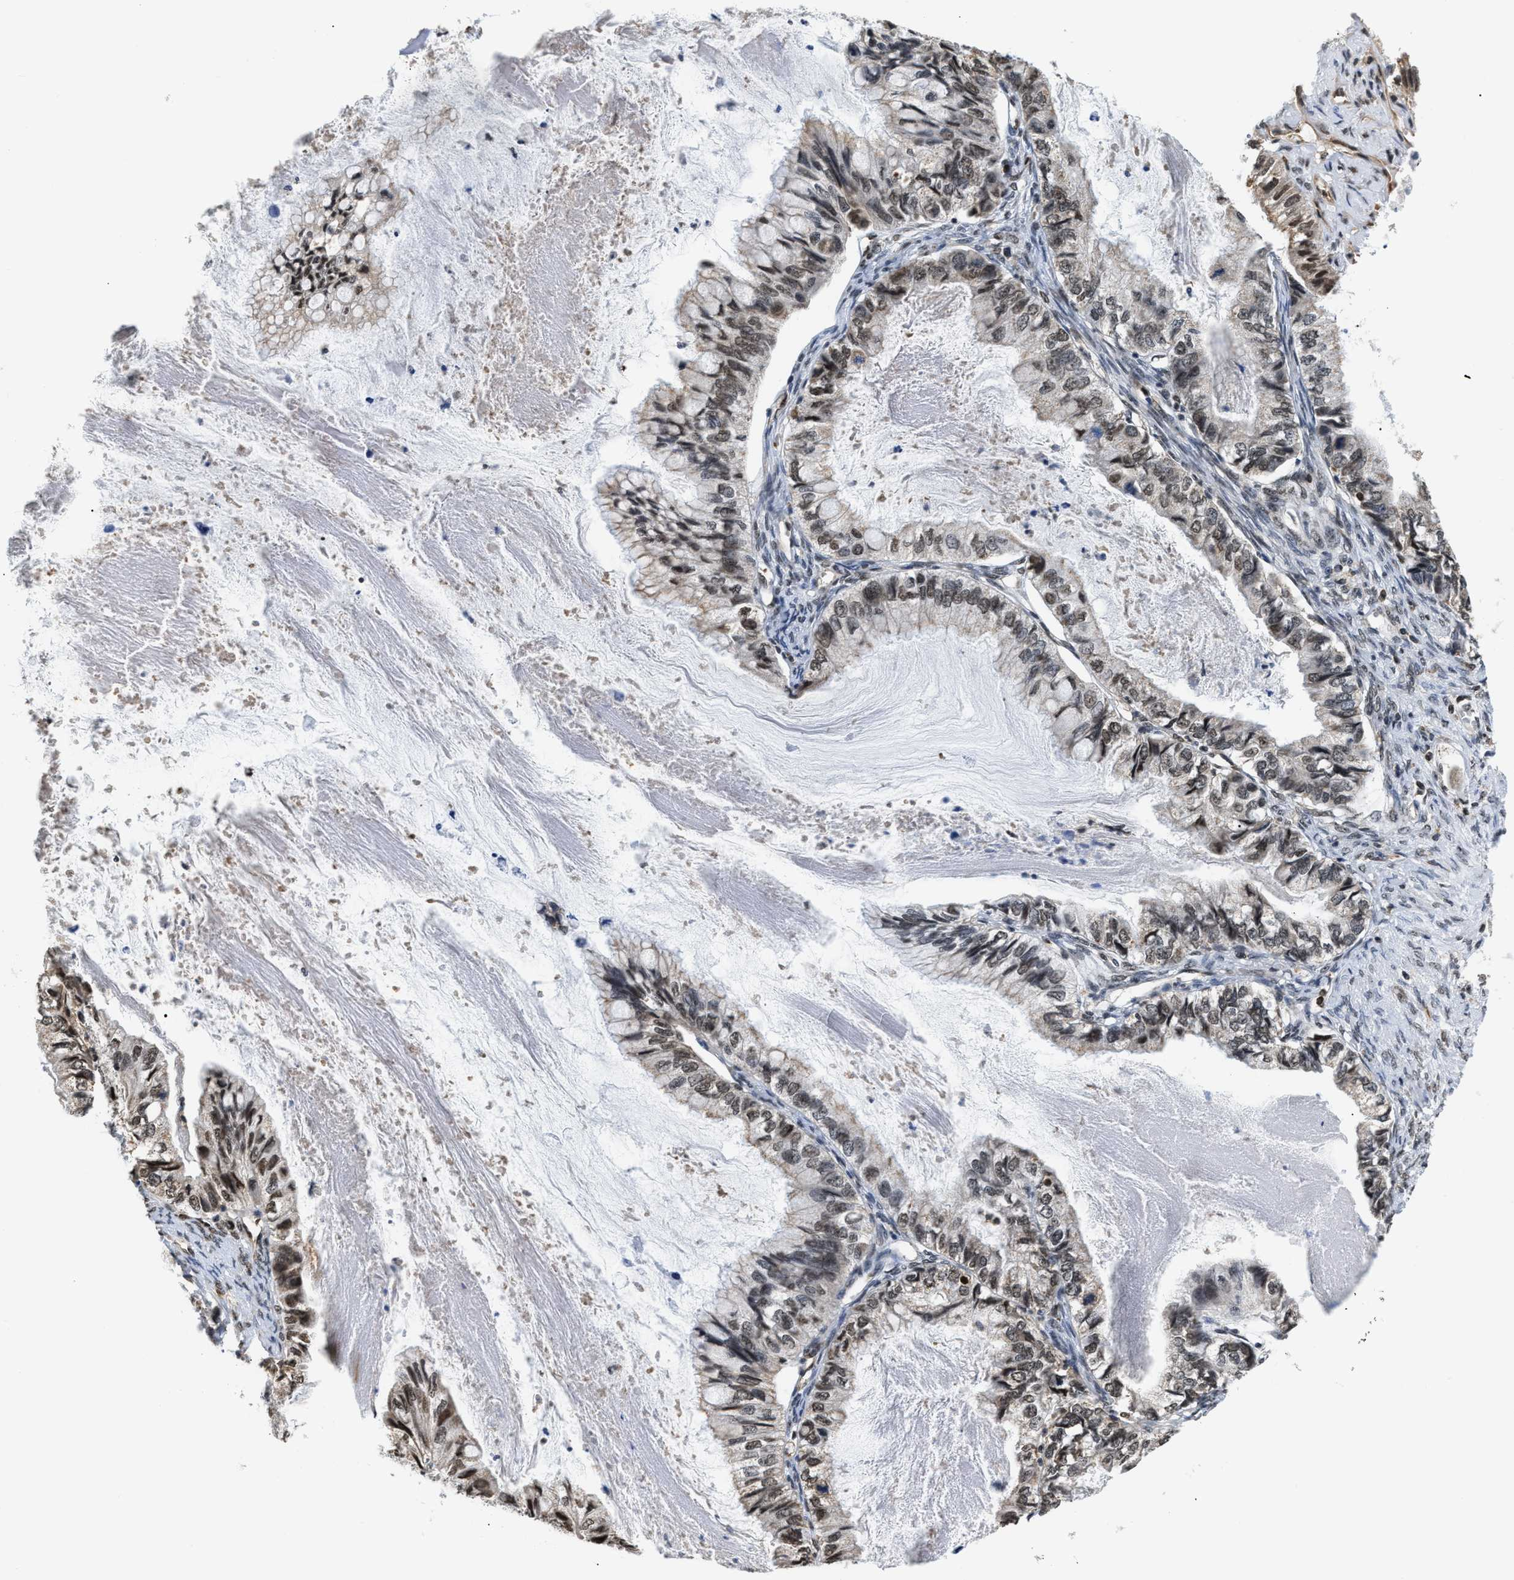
{"staining": {"intensity": "weak", "quantity": ">75%", "location": "cytoplasmic/membranous,nuclear"}, "tissue": "ovarian cancer", "cell_type": "Tumor cells", "image_type": "cancer", "snomed": [{"axis": "morphology", "description": "Cystadenocarcinoma, mucinous, NOS"}, {"axis": "topography", "description": "Ovary"}], "caption": "Protein positivity by immunohistochemistry shows weak cytoplasmic/membranous and nuclear positivity in about >75% of tumor cells in mucinous cystadenocarcinoma (ovarian). (DAB (3,3'-diaminobenzidine) = brown stain, brightfield microscopy at high magnification).", "gene": "STK10", "patient": {"sex": "female", "age": 80}}